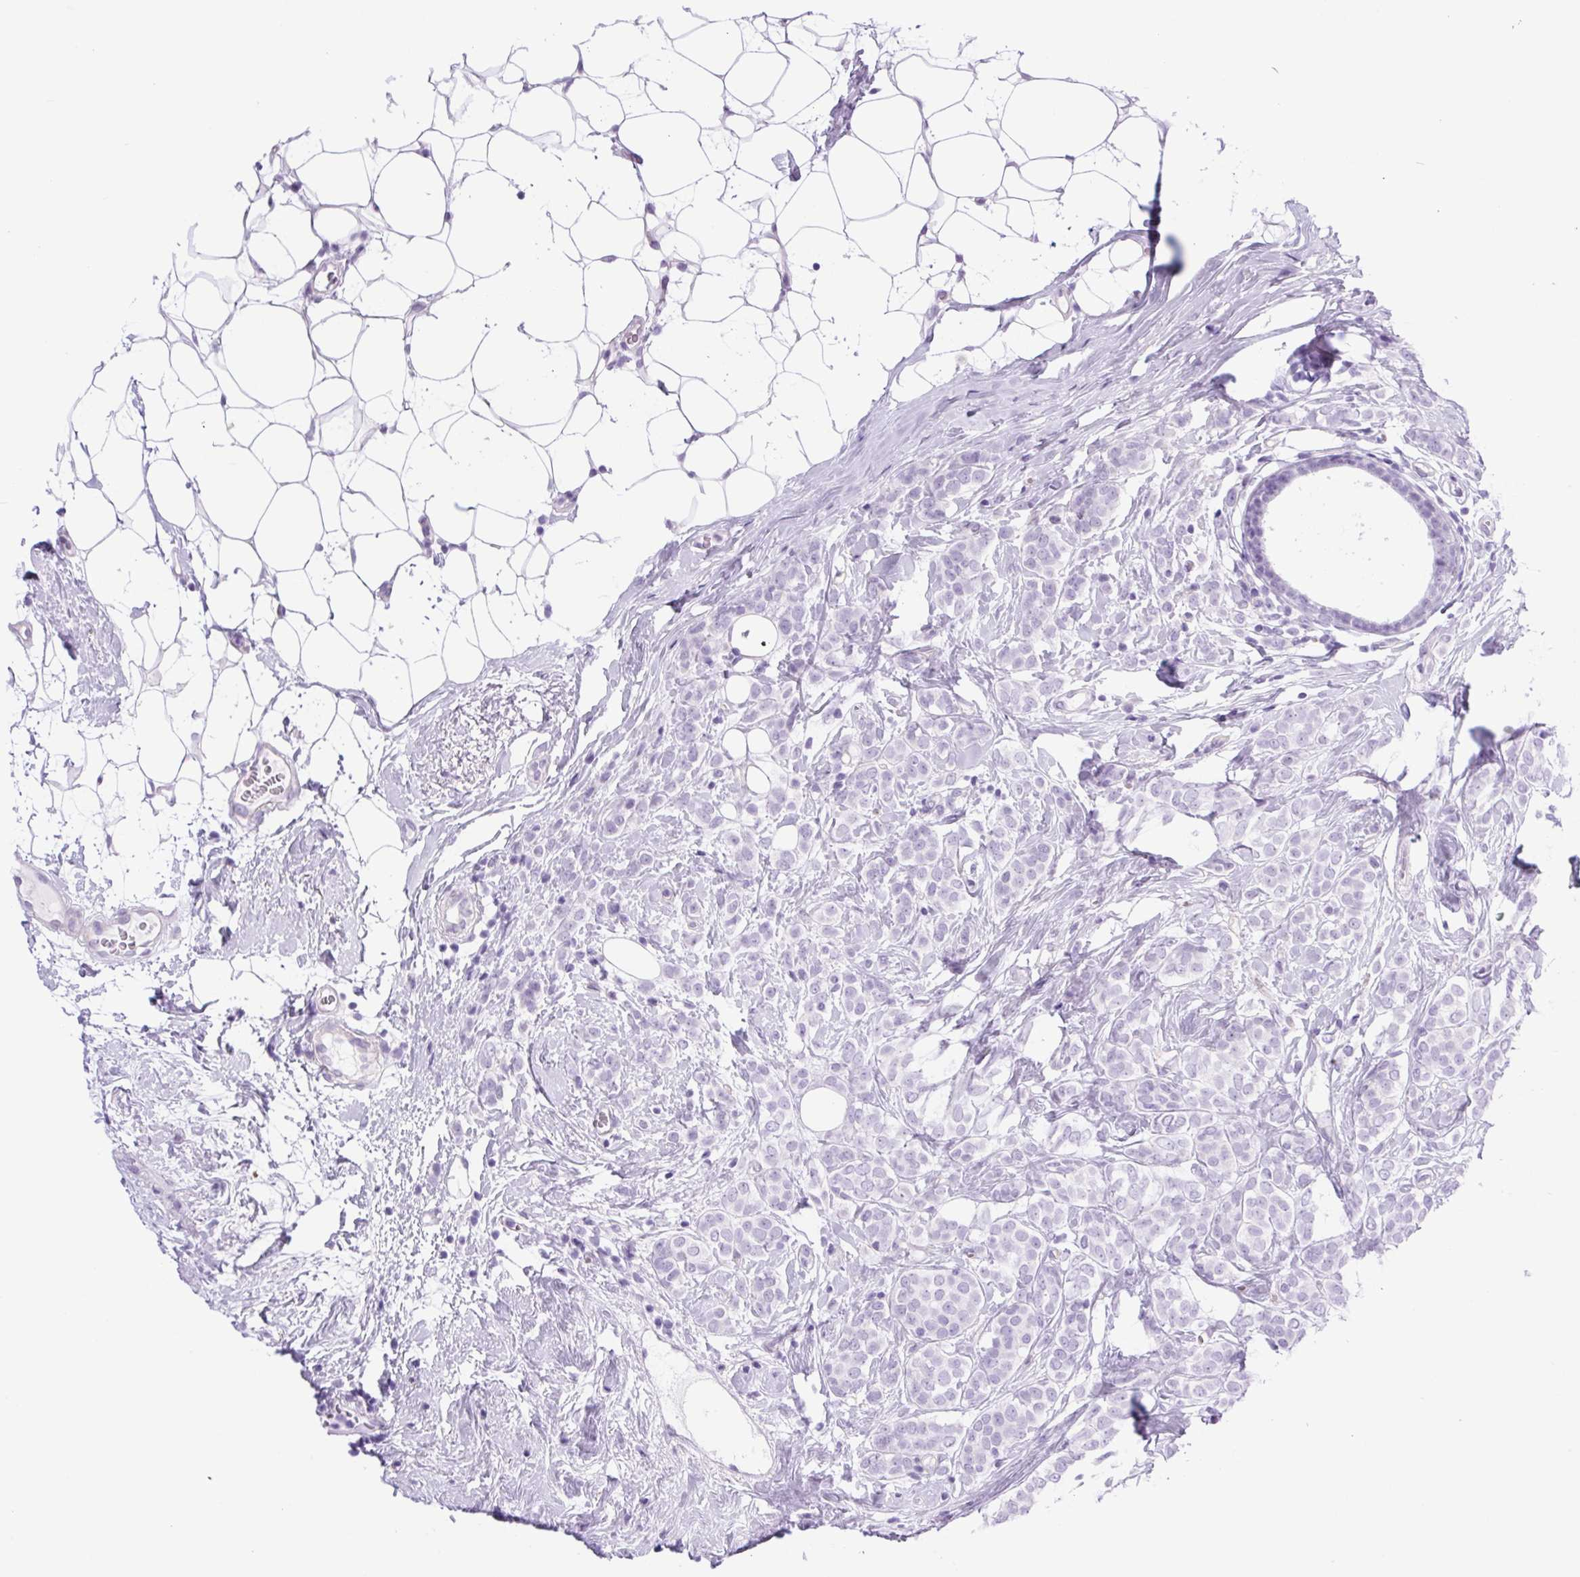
{"staining": {"intensity": "negative", "quantity": "none", "location": "none"}, "tissue": "breast cancer", "cell_type": "Tumor cells", "image_type": "cancer", "snomed": [{"axis": "morphology", "description": "Lobular carcinoma"}, {"axis": "topography", "description": "Breast"}], "caption": "Tumor cells are negative for brown protein staining in breast lobular carcinoma. The staining is performed using DAB (3,3'-diaminobenzidine) brown chromogen with nuclei counter-stained in using hematoxylin.", "gene": "SPACA5B", "patient": {"sex": "female", "age": 49}}